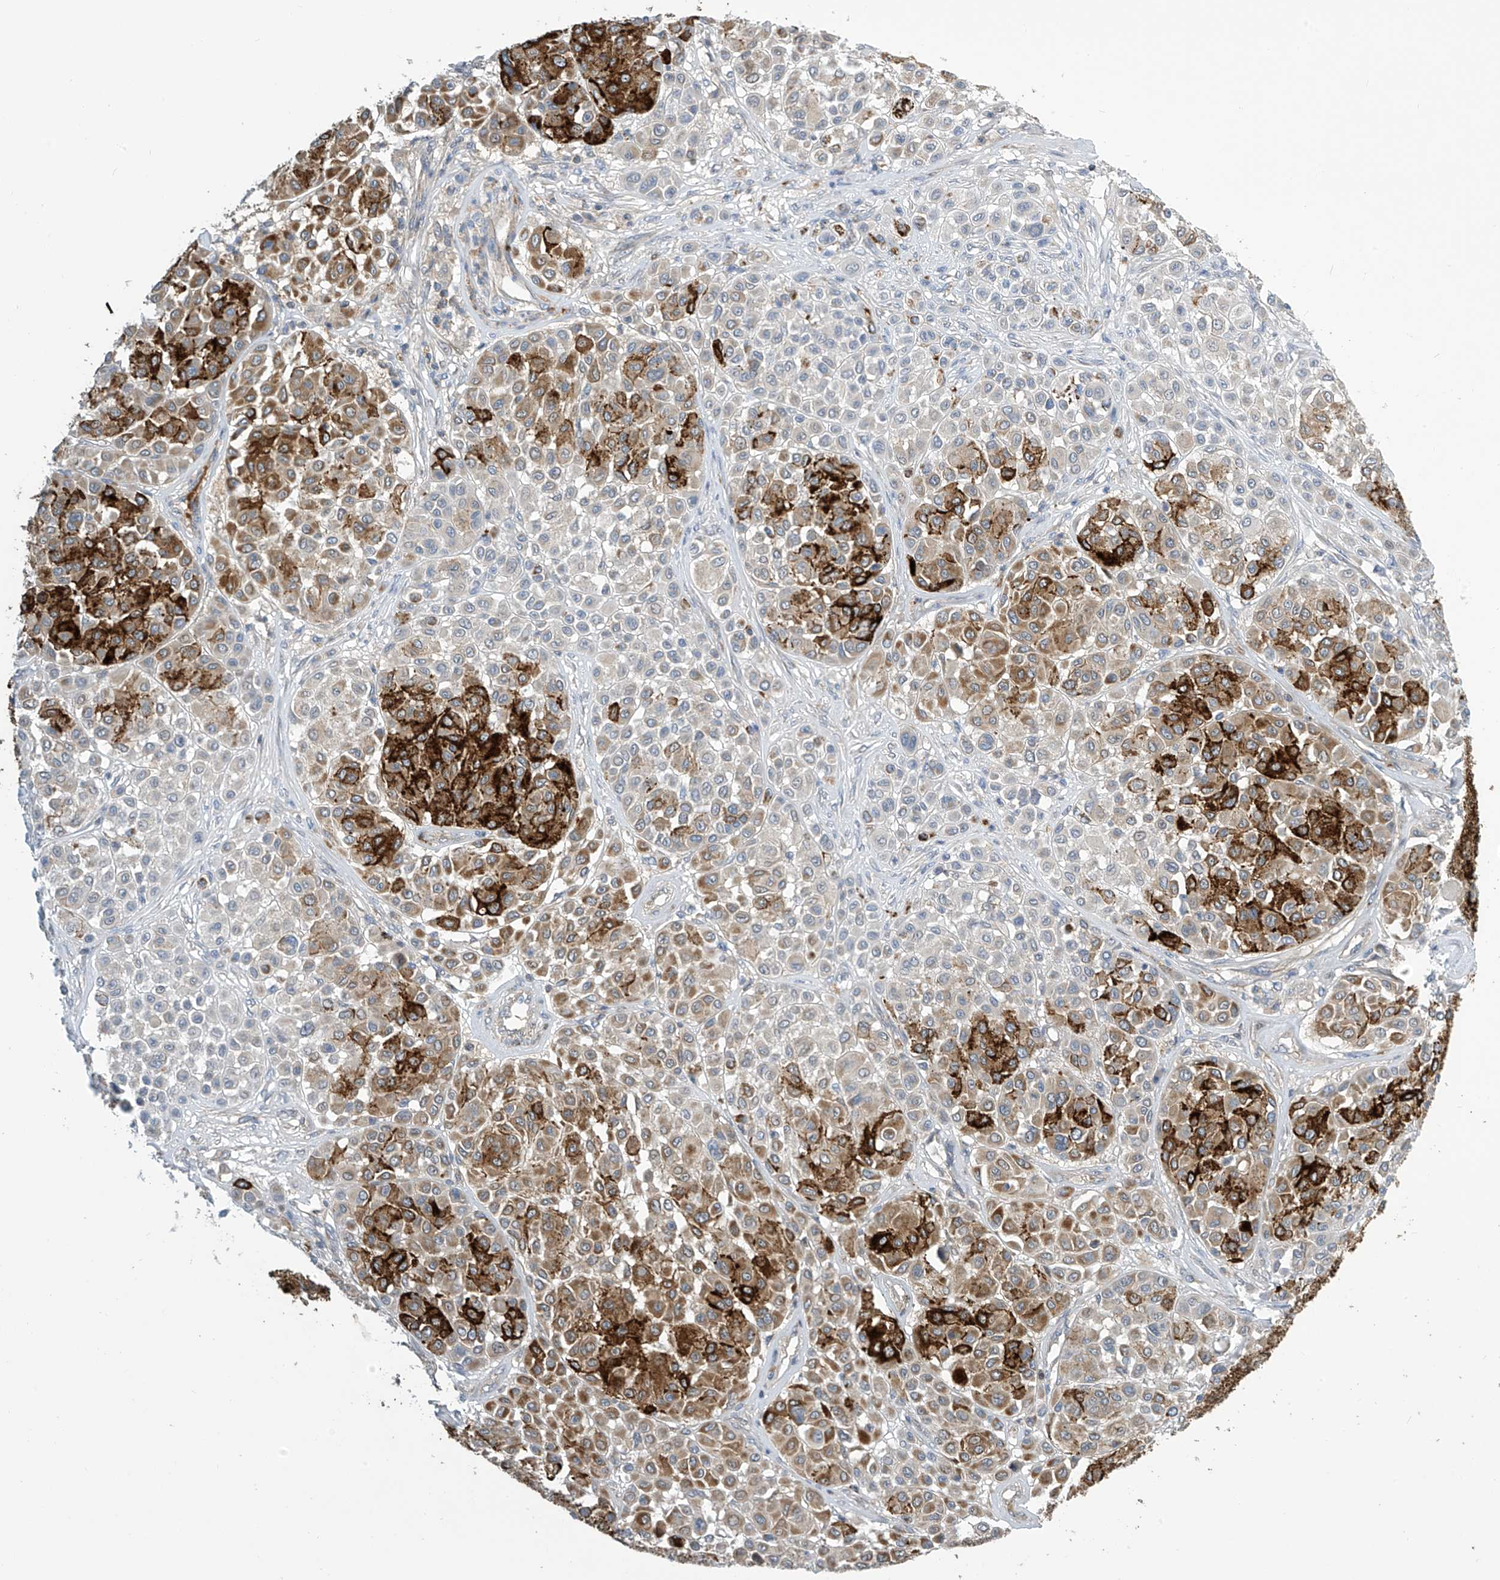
{"staining": {"intensity": "strong", "quantity": "25%-75%", "location": "cytoplasmic/membranous"}, "tissue": "melanoma", "cell_type": "Tumor cells", "image_type": "cancer", "snomed": [{"axis": "morphology", "description": "Malignant melanoma, Metastatic site"}, {"axis": "topography", "description": "Soft tissue"}], "caption": "IHC of human malignant melanoma (metastatic site) exhibits high levels of strong cytoplasmic/membranous staining in approximately 25%-75% of tumor cells.", "gene": "IBA57", "patient": {"sex": "male", "age": 41}}